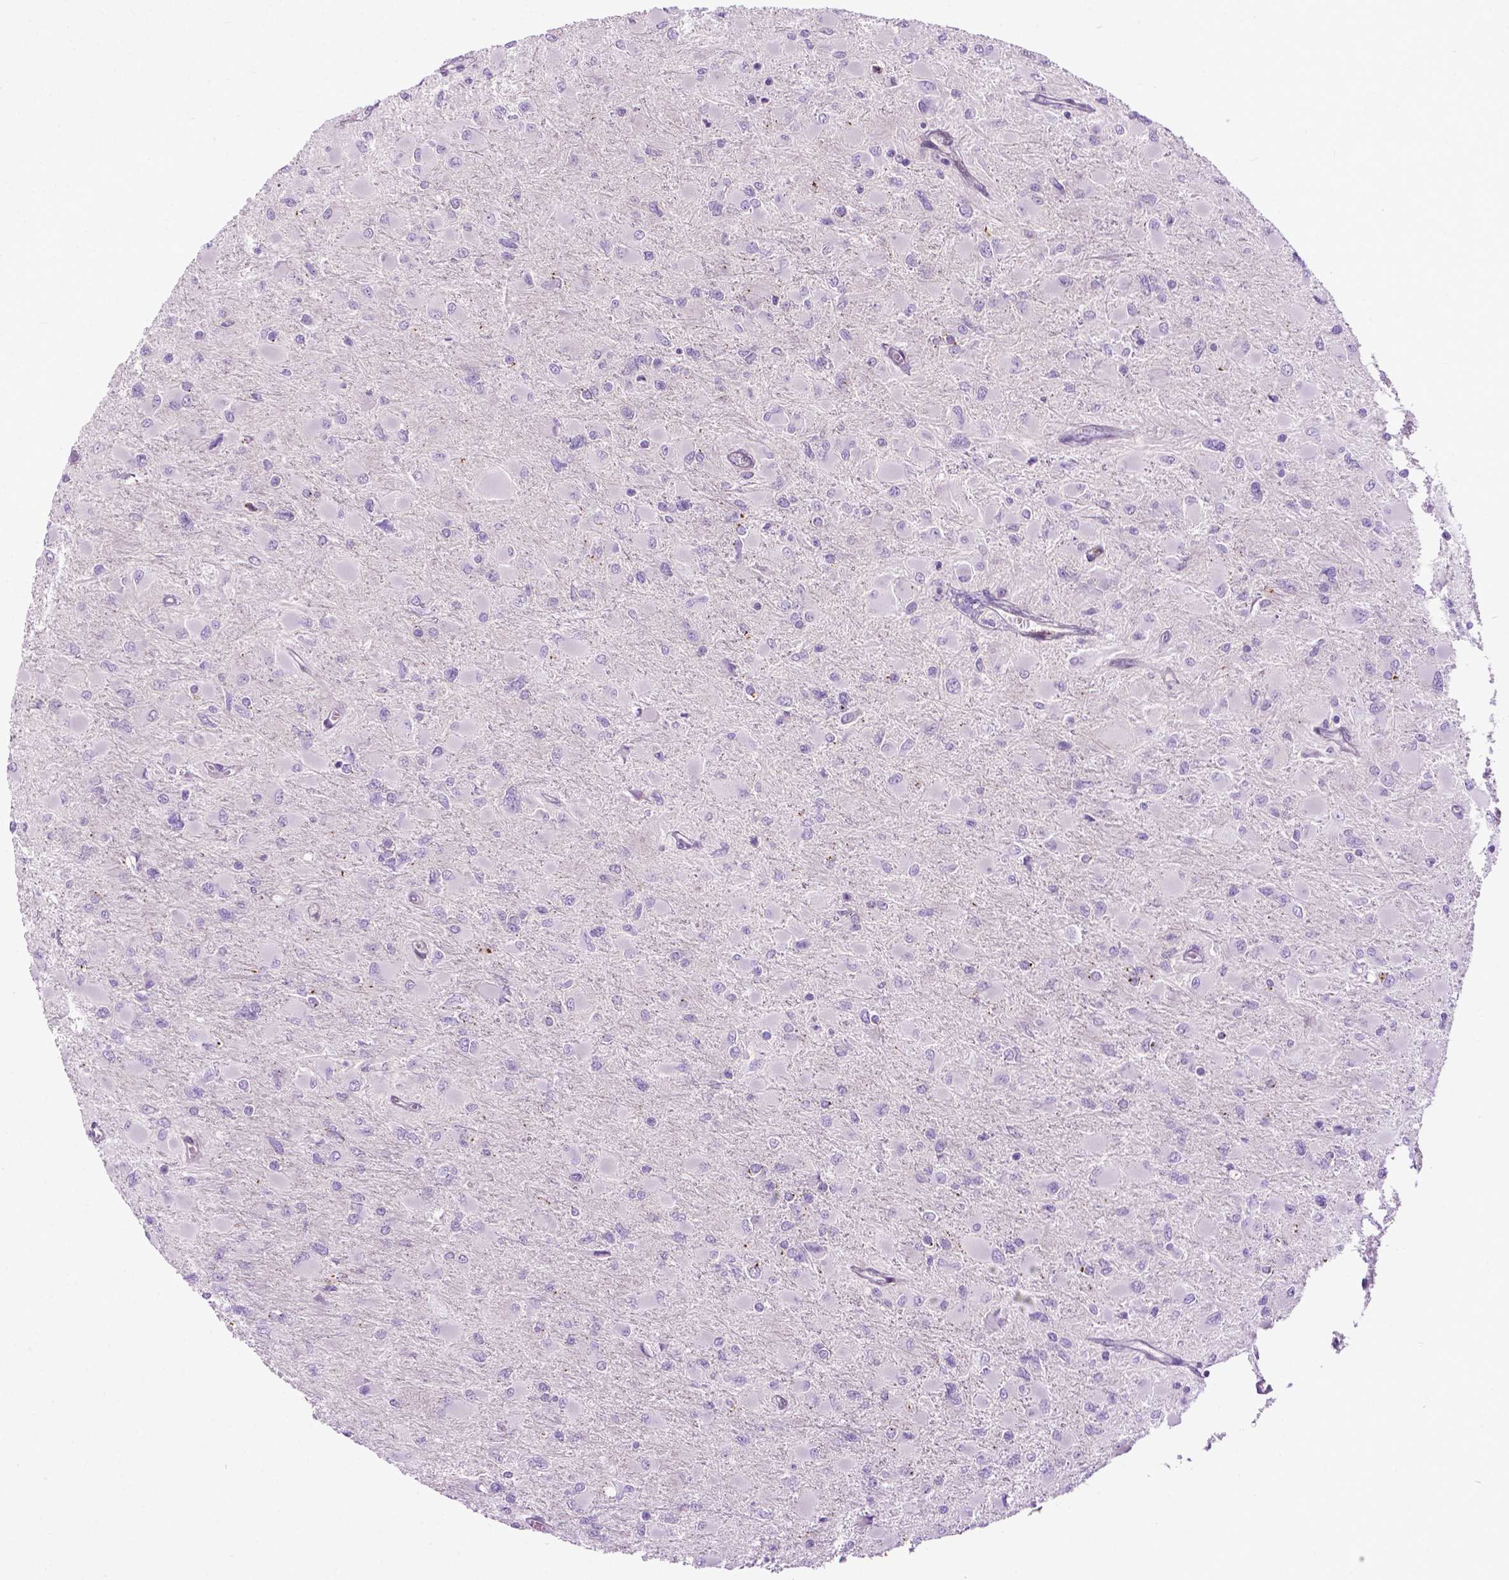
{"staining": {"intensity": "negative", "quantity": "none", "location": "none"}, "tissue": "glioma", "cell_type": "Tumor cells", "image_type": "cancer", "snomed": [{"axis": "morphology", "description": "Glioma, malignant, High grade"}, {"axis": "topography", "description": "Cerebral cortex"}], "caption": "This is an immunohistochemistry photomicrograph of glioma. There is no staining in tumor cells.", "gene": "SPECC1L", "patient": {"sex": "female", "age": 36}}